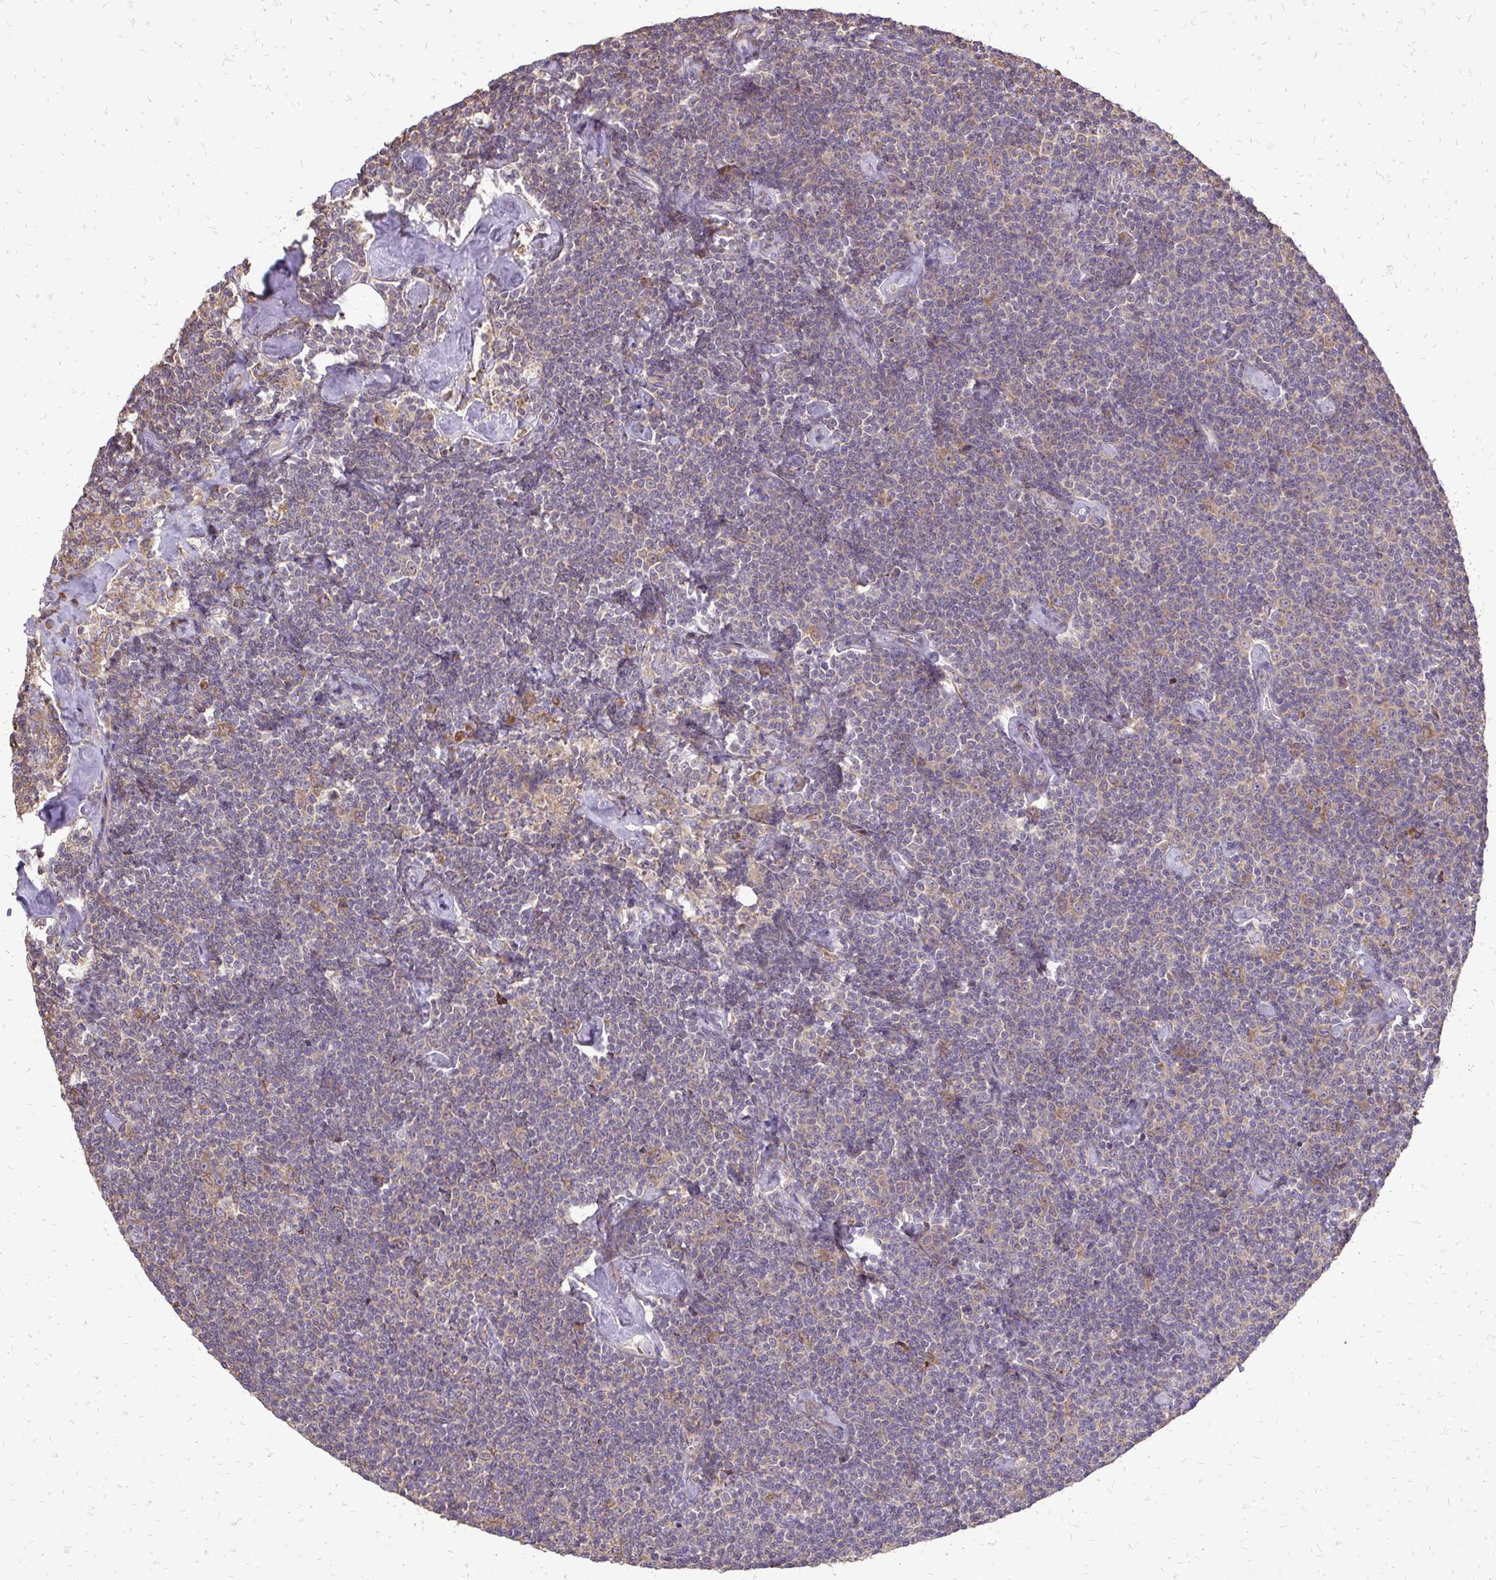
{"staining": {"intensity": "negative", "quantity": "none", "location": "none"}, "tissue": "lymphoma", "cell_type": "Tumor cells", "image_type": "cancer", "snomed": [{"axis": "morphology", "description": "Malignant lymphoma, non-Hodgkin's type, Low grade"}, {"axis": "topography", "description": "Lymph node"}], "caption": "This is a image of immunohistochemistry staining of low-grade malignant lymphoma, non-Hodgkin's type, which shows no positivity in tumor cells. (Stains: DAB (3,3'-diaminobenzidine) immunohistochemistry (IHC) with hematoxylin counter stain, Microscopy: brightfield microscopy at high magnification).", "gene": "RPS3", "patient": {"sex": "male", "age": 81}}